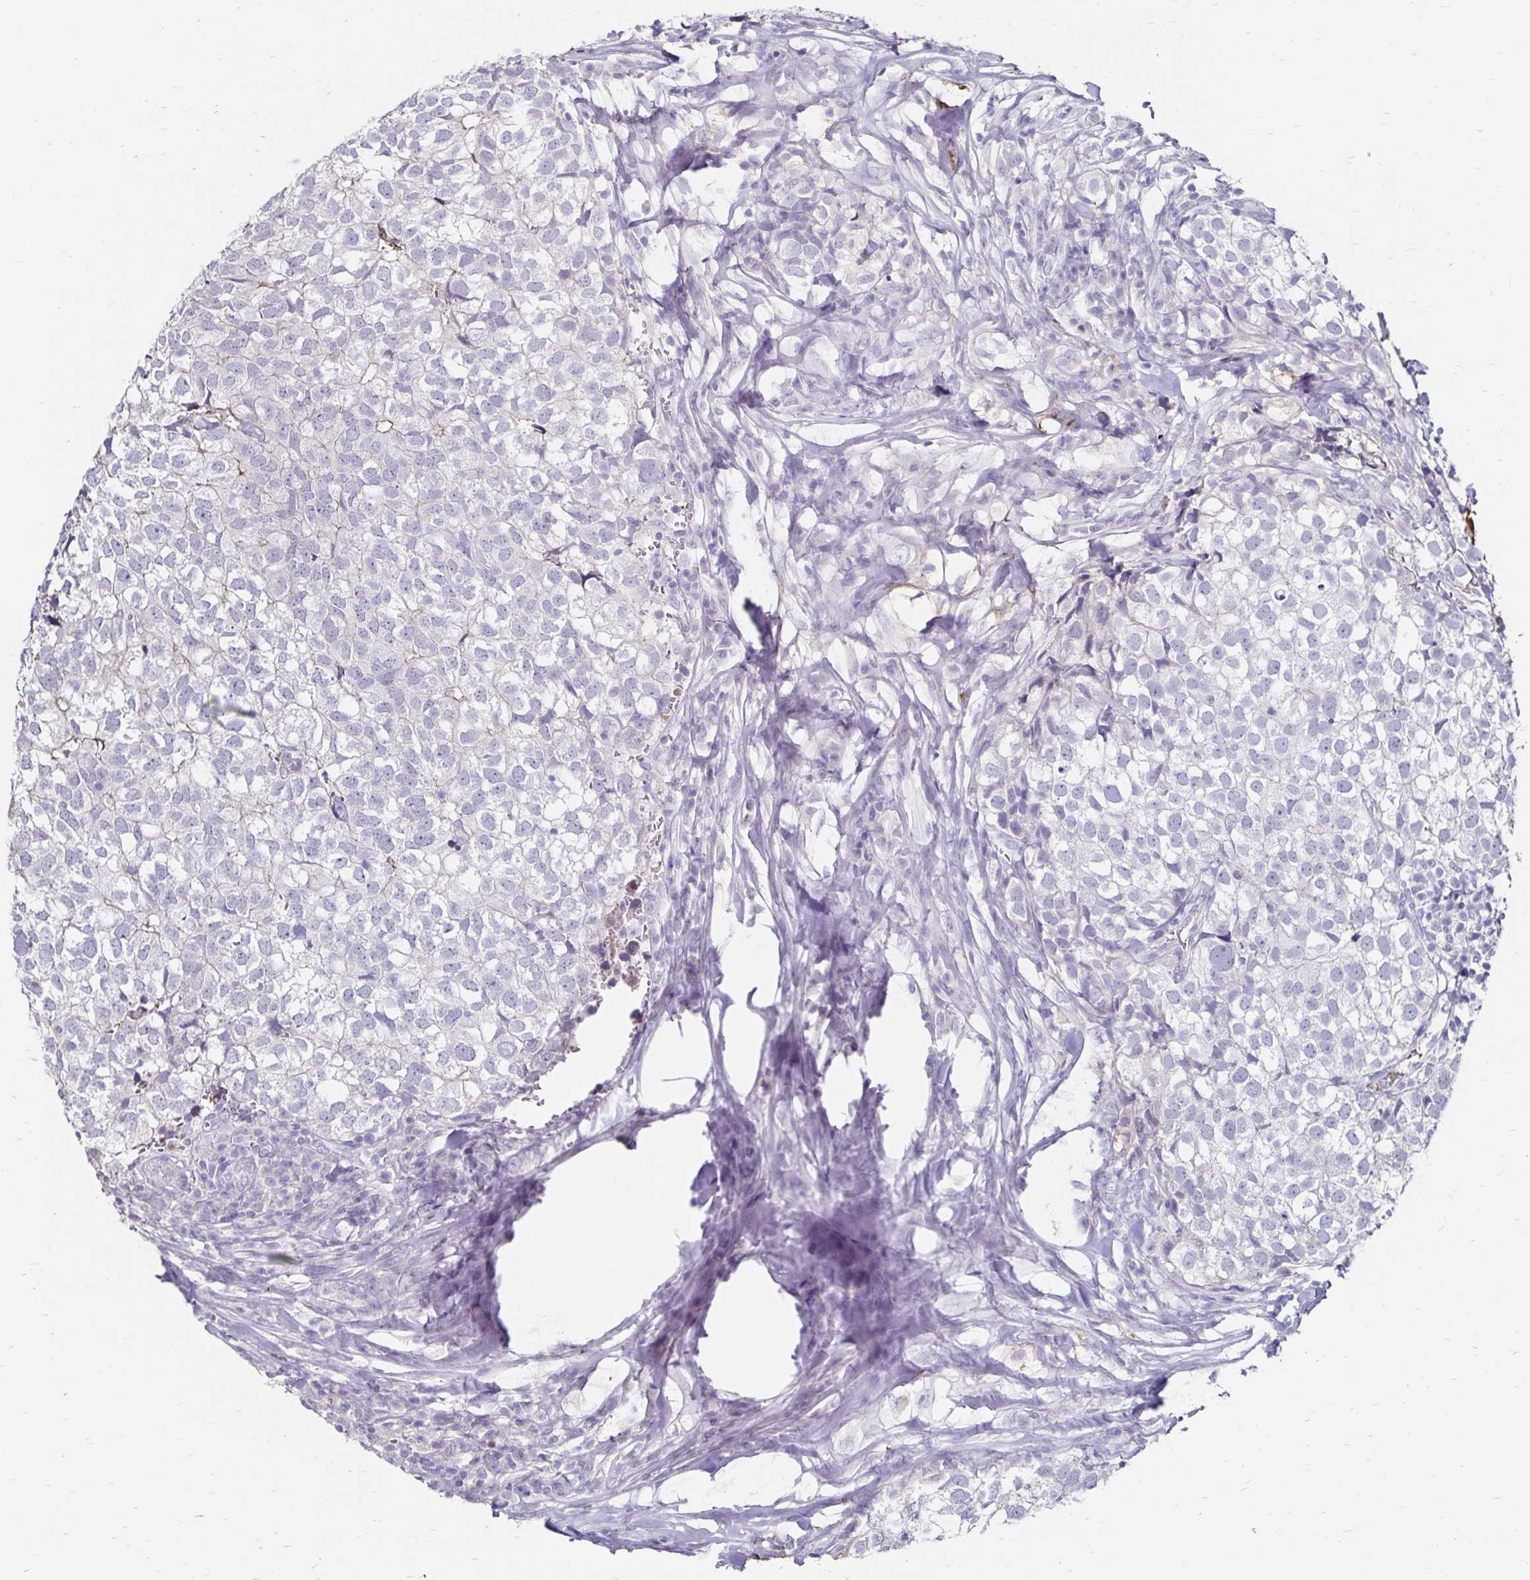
{"staining": {"intensity": "negative", "quantity": "none", "location": "none"}, "tissue": "breast cancer", "cell_type": "Tumor cells", "image_type": "cancer", "snomed": [{"axis": "morphology", "description": "Duct carcinoma"}, {"axis": "topography", "description": "Breast"}], "caption": "A histopathology image of breast invasive ductal carcinoma stained for a protein demonstrates no brown staining in tumor cells.", "gene": "SCG3", "patient": {"sex": "female", "age": 30}}